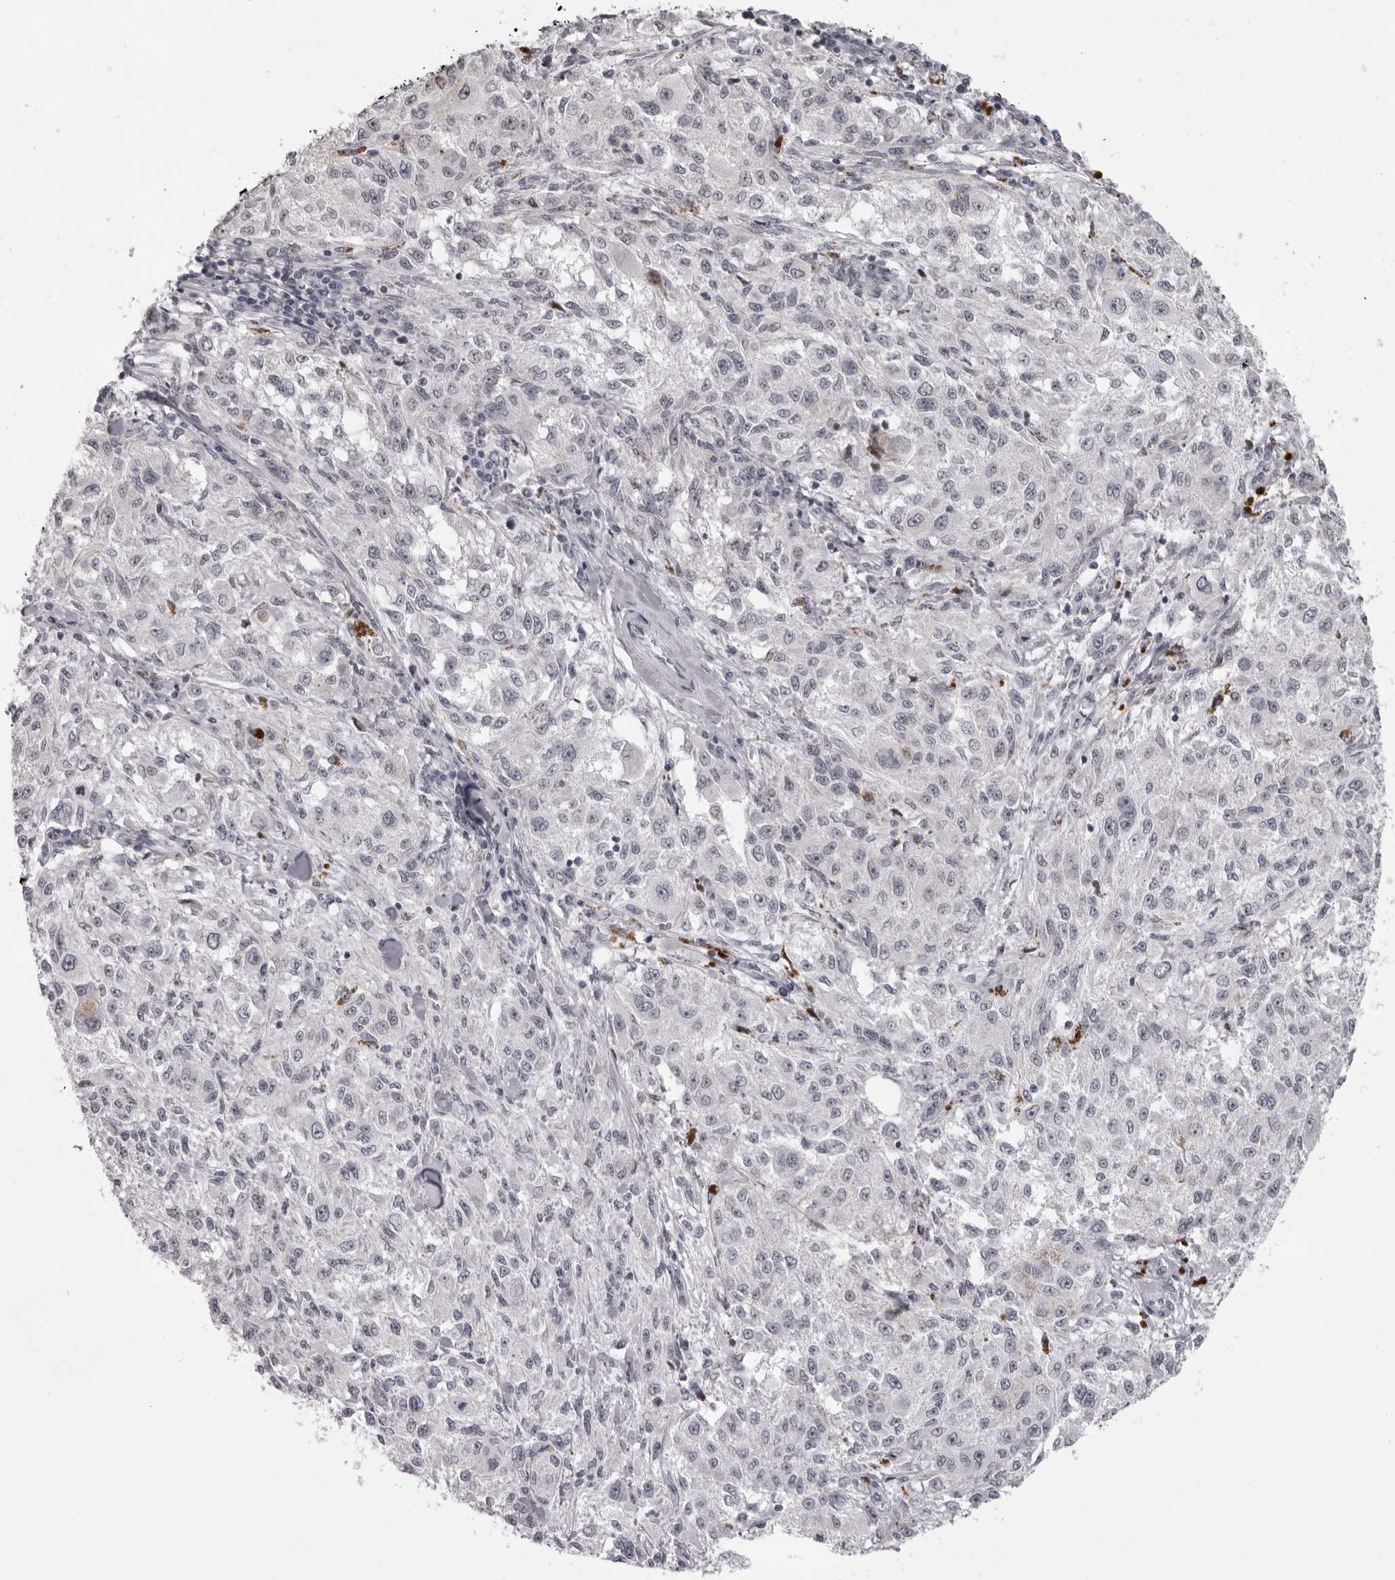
{"staining": {"intensity": "negative", "quantity": "none", "location": "none"}, "tissue": "melanoma", "cell_type": "Tumor cells", "image_type": "cancer", "snomed": [{"axis": "morphology", "description": "Necrosis, NOS"}, {"axis": "morphology", "description": "Malignant melanoma, NOS"}, {"axis": "topography", "description": "Skin"}], "caption": "This is an immunohistochemistry histopathology image of melanoma. There is no expression in tumor cells.", "gene": "NUDT18", "patient": {"sex": "female", "age": 87}}